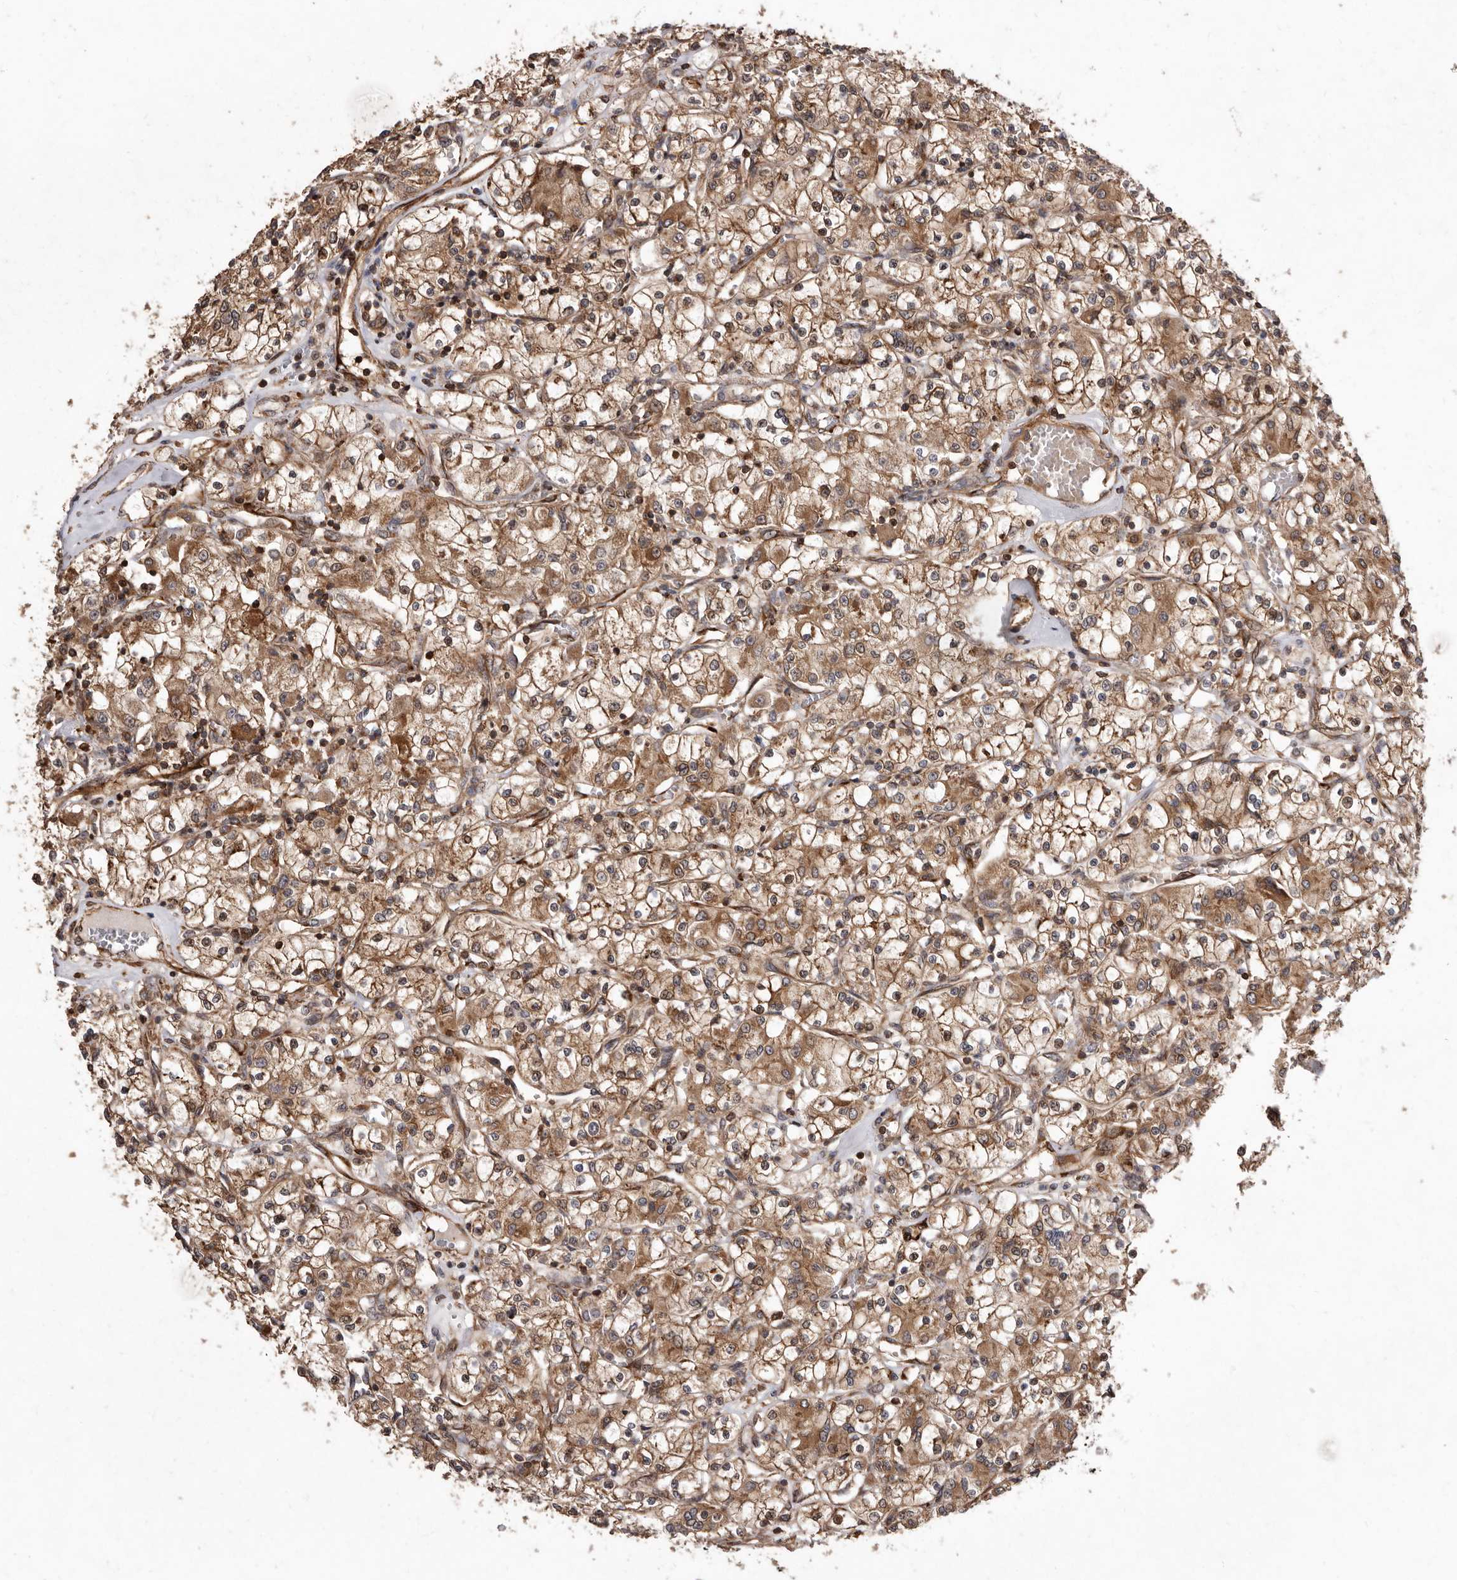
{"staining": {"intensity": "moderate", "quantity": ">75%", "location": "cytoplasmic/membranous"}, "tissue": "renal cancer", "cell_type": "Tumor cells", "image_type": "cancer", "snomed": [{"axis": "morphology", "description": "Adenocarcinoma, NOS"}, {"axis": "topography", "description": "Kidney"}], "caption": "High-power microscopy captured an IHC micrograph of renal adenocarcinoma, revealing moderate cytoplasmic/membranous staining in approximately >75% of tumor cells. Nuclei are stained in blue.", "gene": "FLAD1", "patient": {"sex": "female", "age": 59}}